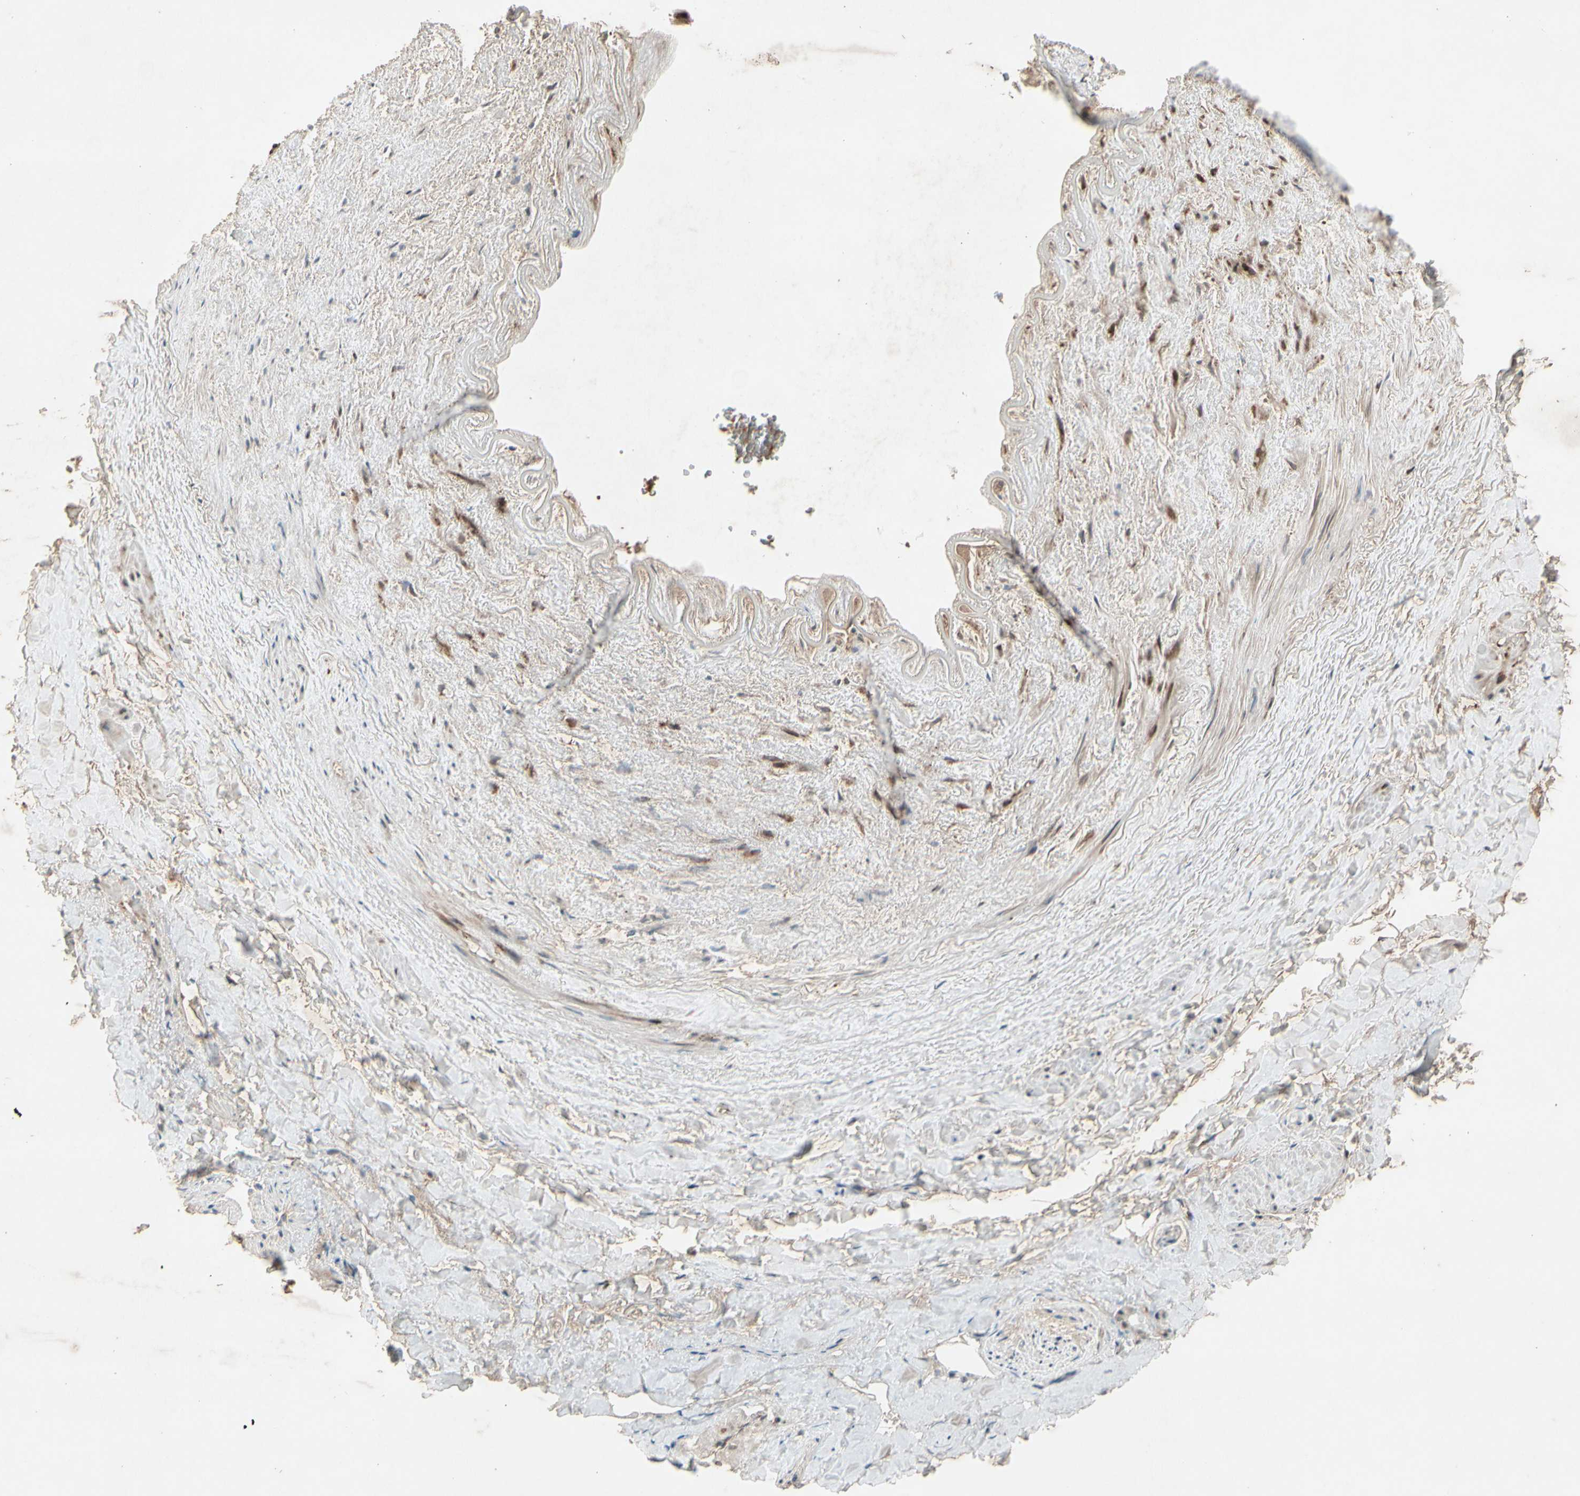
{"staining": {"intensity": "weak", "quantity": ">75%", "location": "cytoplasmic/membranous"}, "tissue": "adipose tissue", "cell_type": "Adipocytes", "image_type": "normal", "snomed": [{"axis": "morphology", "description": "Normal tissue, NOS"}, {"axis": "topography", "description": "Peripheral nerve tissue"}], "caption": "A low amount of weak cytoplasmic/membranous staining is seen in about >75% of adipocytes in unremarkable adipose tissue.", "gene": "FHDC1", "patient": {"sex": "male", "age": 70}}